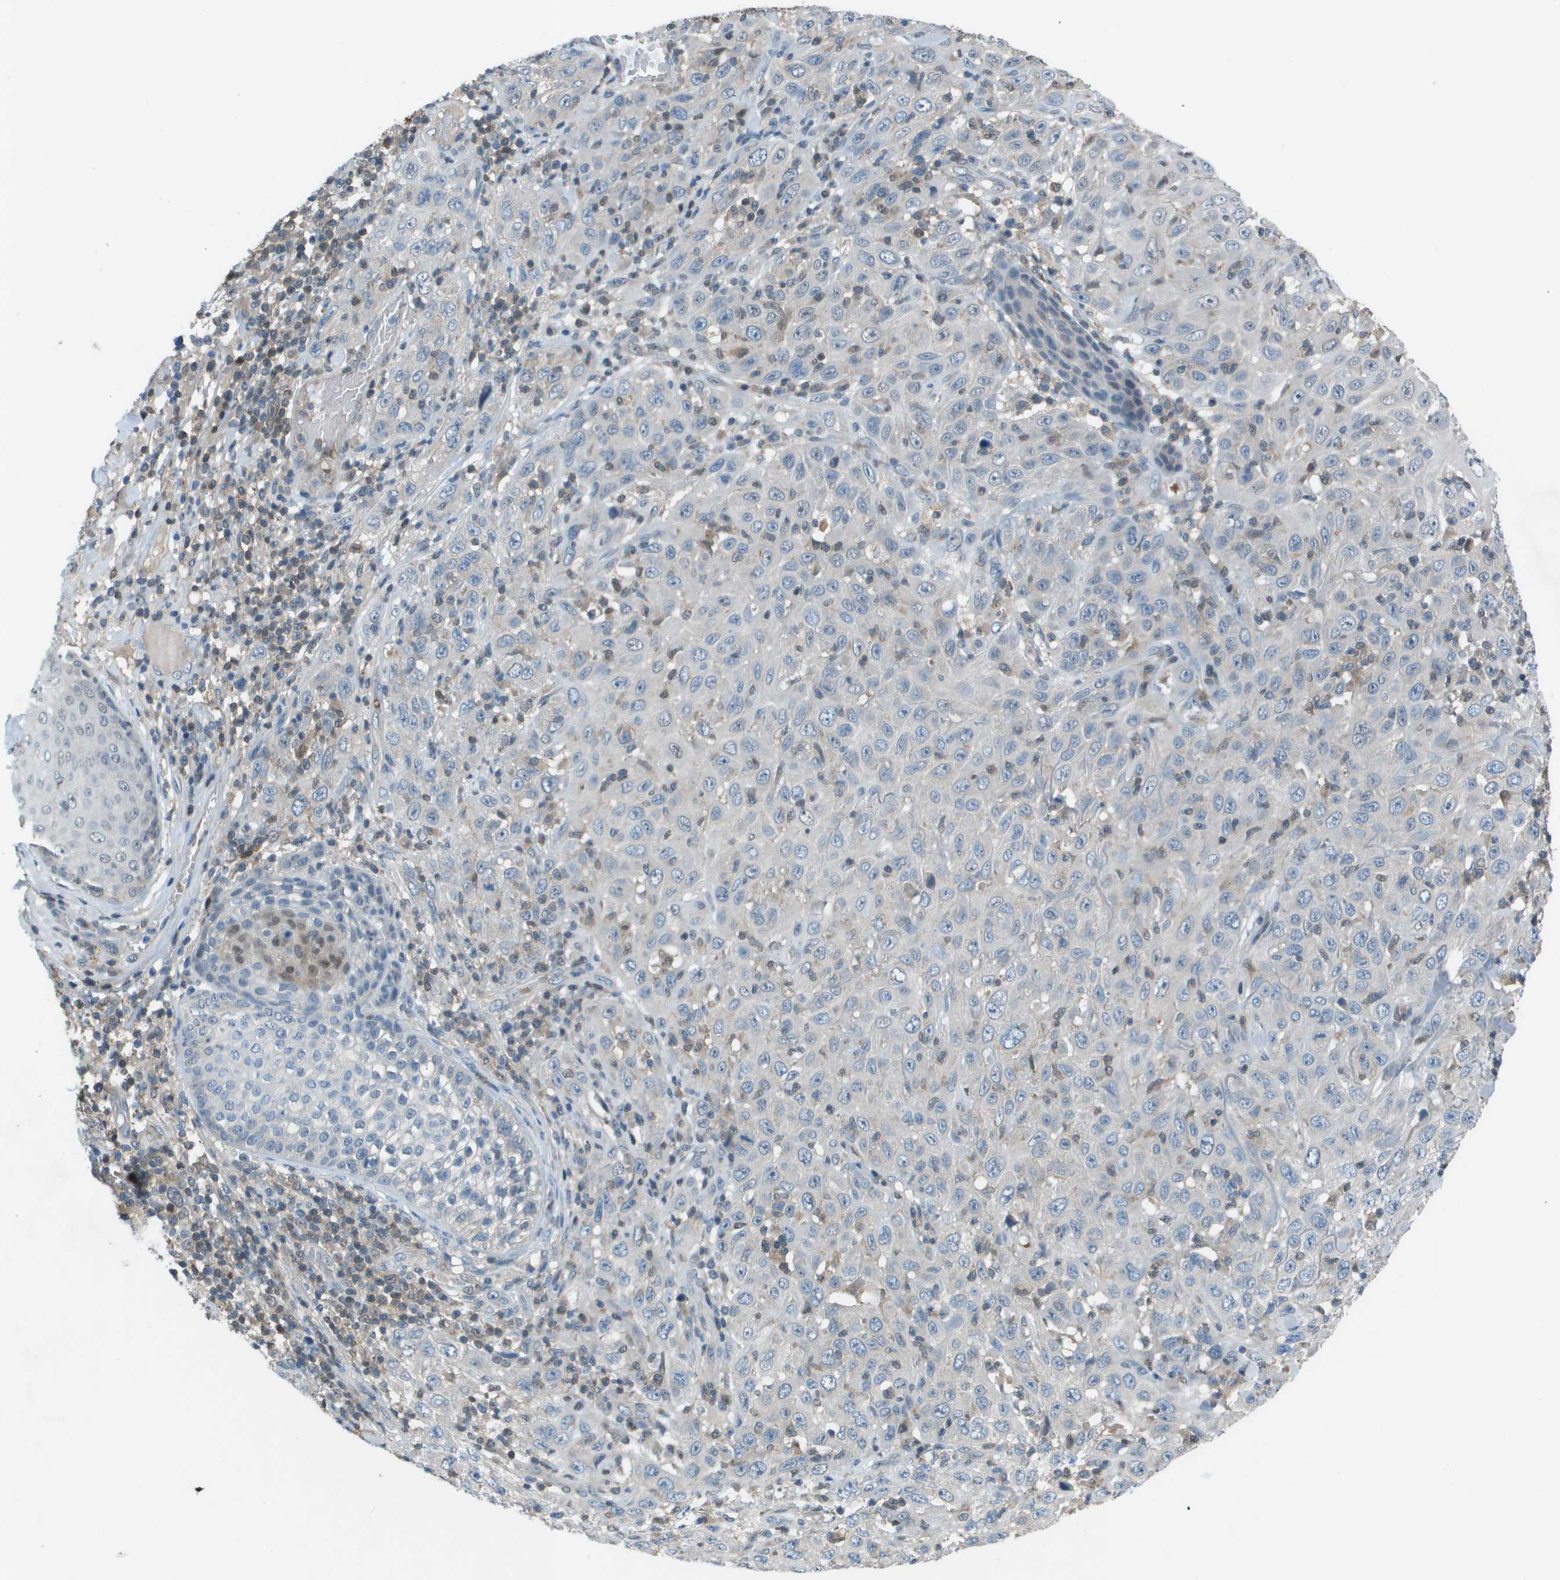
{"staining": {"intensity": "negative", "quantity": "none", "location": "none"}, "tissue": "skin cancer", "cell_type": "Tumor cells", "image_type": "cancer", "snomed": [{"axis": "morphology", "description": "Squamous cell carcinoma, NOS"}, {"axis": "topography", "description": "Skin"}], "caption": "Immunohistochemistry (IHC) micrograph of squamous cell carcinoma (skin) stained for a protein (brown), which demonstrates no staining in tumor cells.", "gene": "CAMK4", "patient": {"sex": "female", "age": 88}}